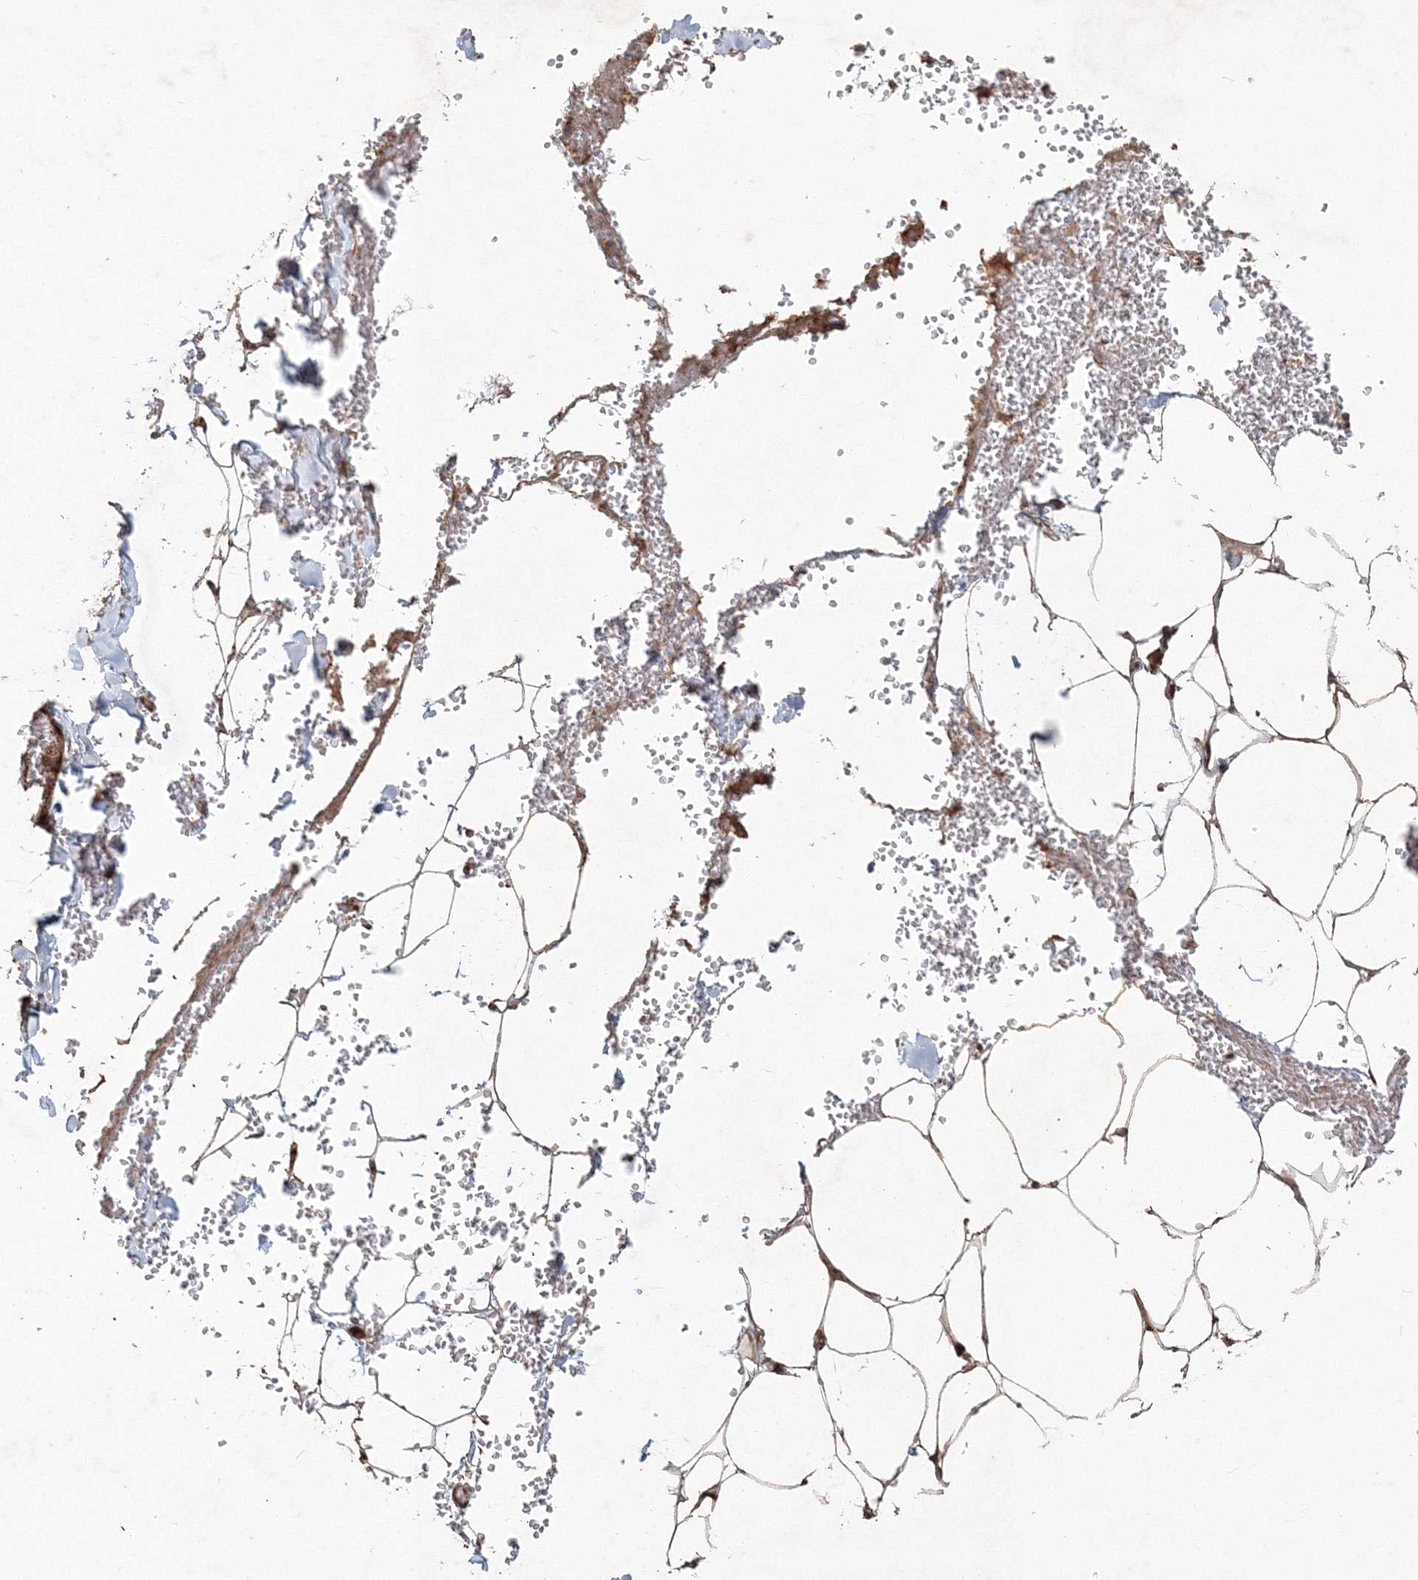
{"staining": {"intensity": "moderate", "quantity": ">75%", "location": "cytoplasmic/membranous"}, "tissue": "adipose tissue", "cell_type": "Adipocytes", "image_type": "normal", "snomed": [{"axis": "morphology", "description": "Normal tissue, NOS"}, {"axis": "topography", "description": "Gallbladder"}, {"axis": "topography", "description": "Peripheral nerve tissue"}], "caption": "Immunohistochemistry micrograph of normal adipose tissue stained for a protein (brown), which demonstrates medium levels of moderate cytoplasmic/membranous expression in approximately >75% of adipocytes.", "gene": "ANAPC16", "patient": {"sex": "male", "age": 38}}